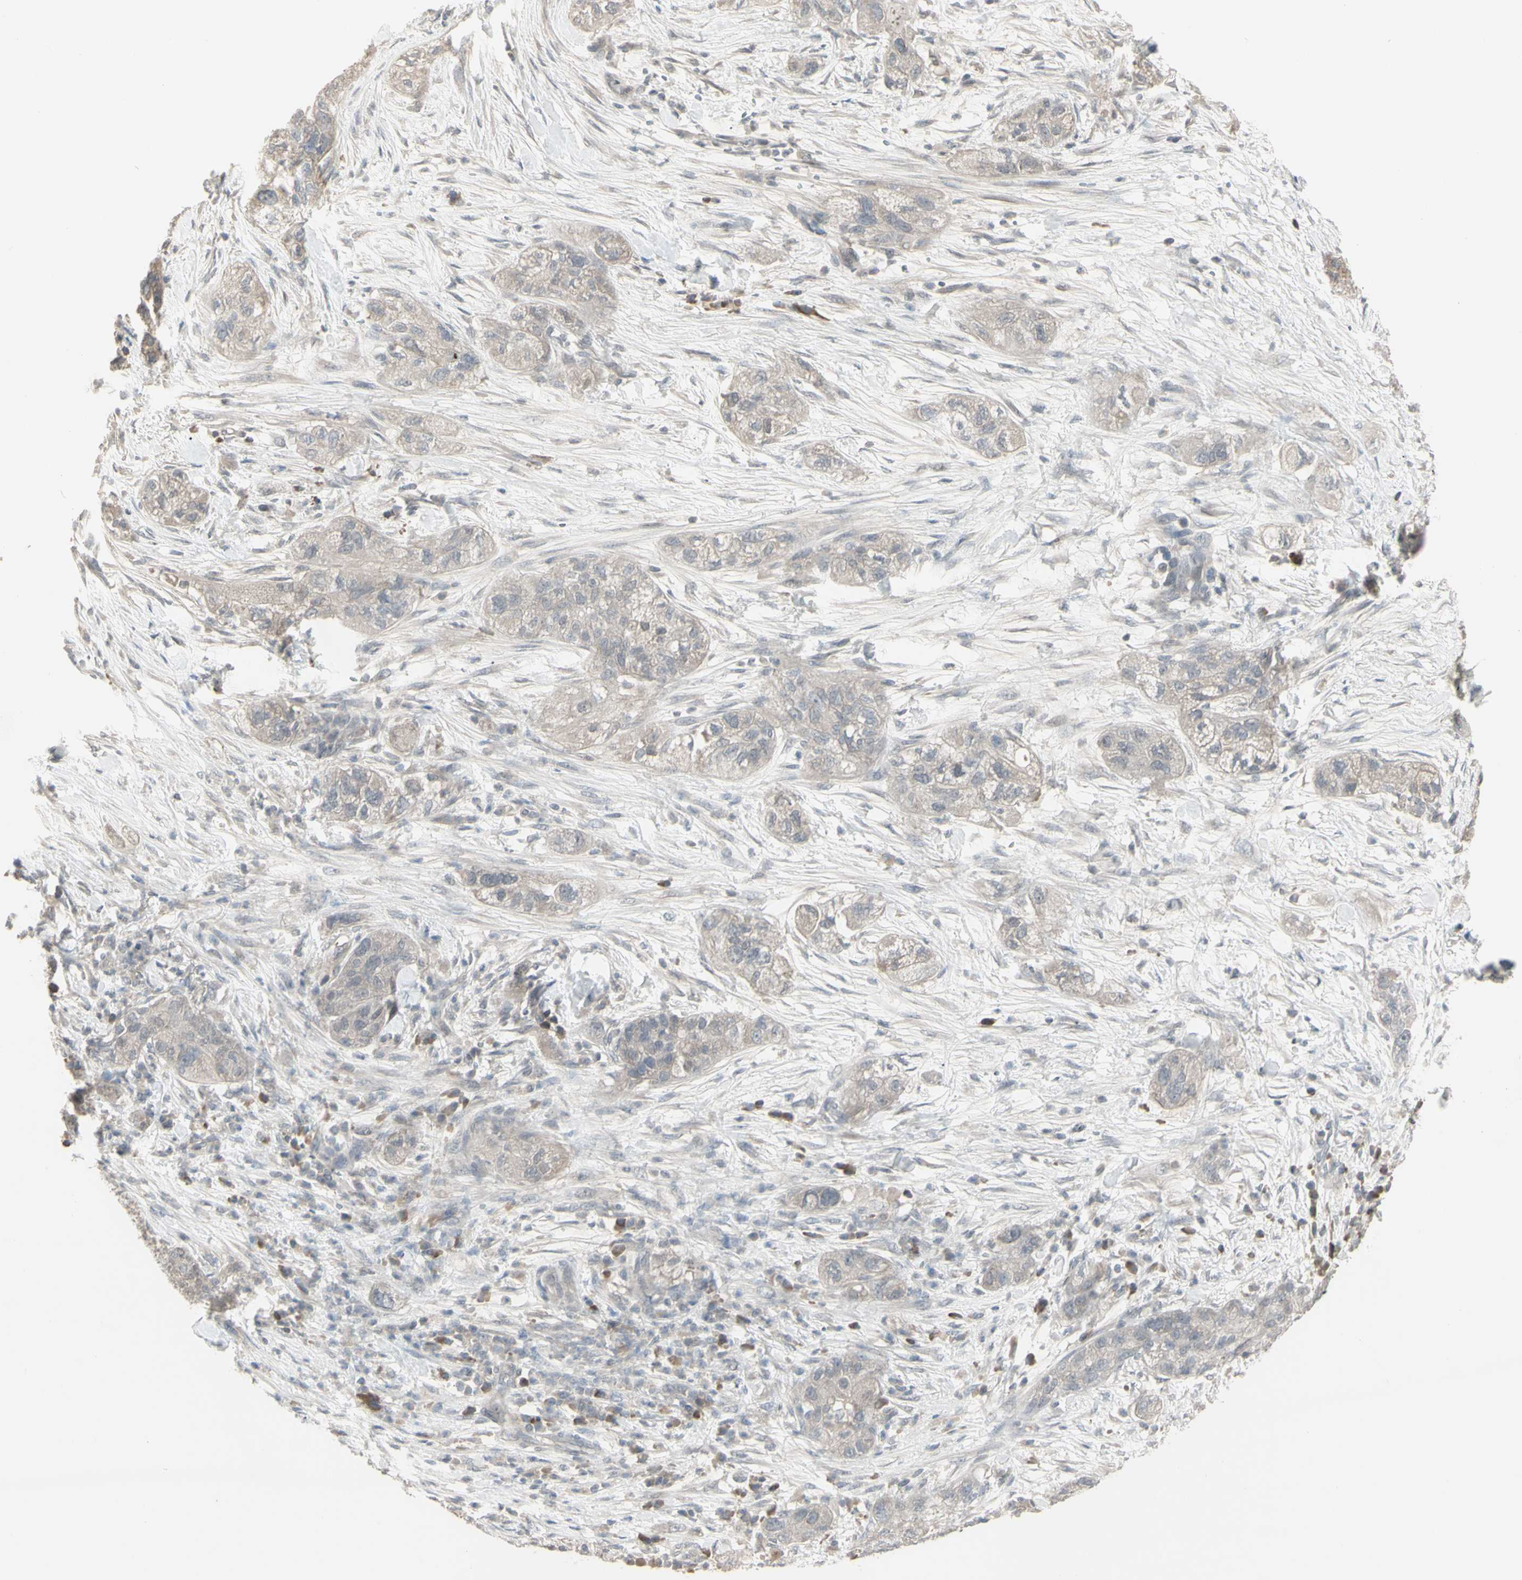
{"staining": {"intensity": "weak", "quantity": ">75%", "location": "cytoplasmic/membranous"}, "tissue": "pancreatic cancer", "cell_type": "Tumor cells", "image_type": "cancer", "snomed": [{"axis": "morphology", "description": "Adenocarcinoma, NOS"}, {"axis": "topography", "description": "Pancreas"}], "caption": "Weak cytoplasmic/membranous expression is appreciated in about >75% of tumor cells in pancreatic cancer (adenocarcinoma).", "gene": "PIAS4", "patient": {"sex": "female", "age": 78}}